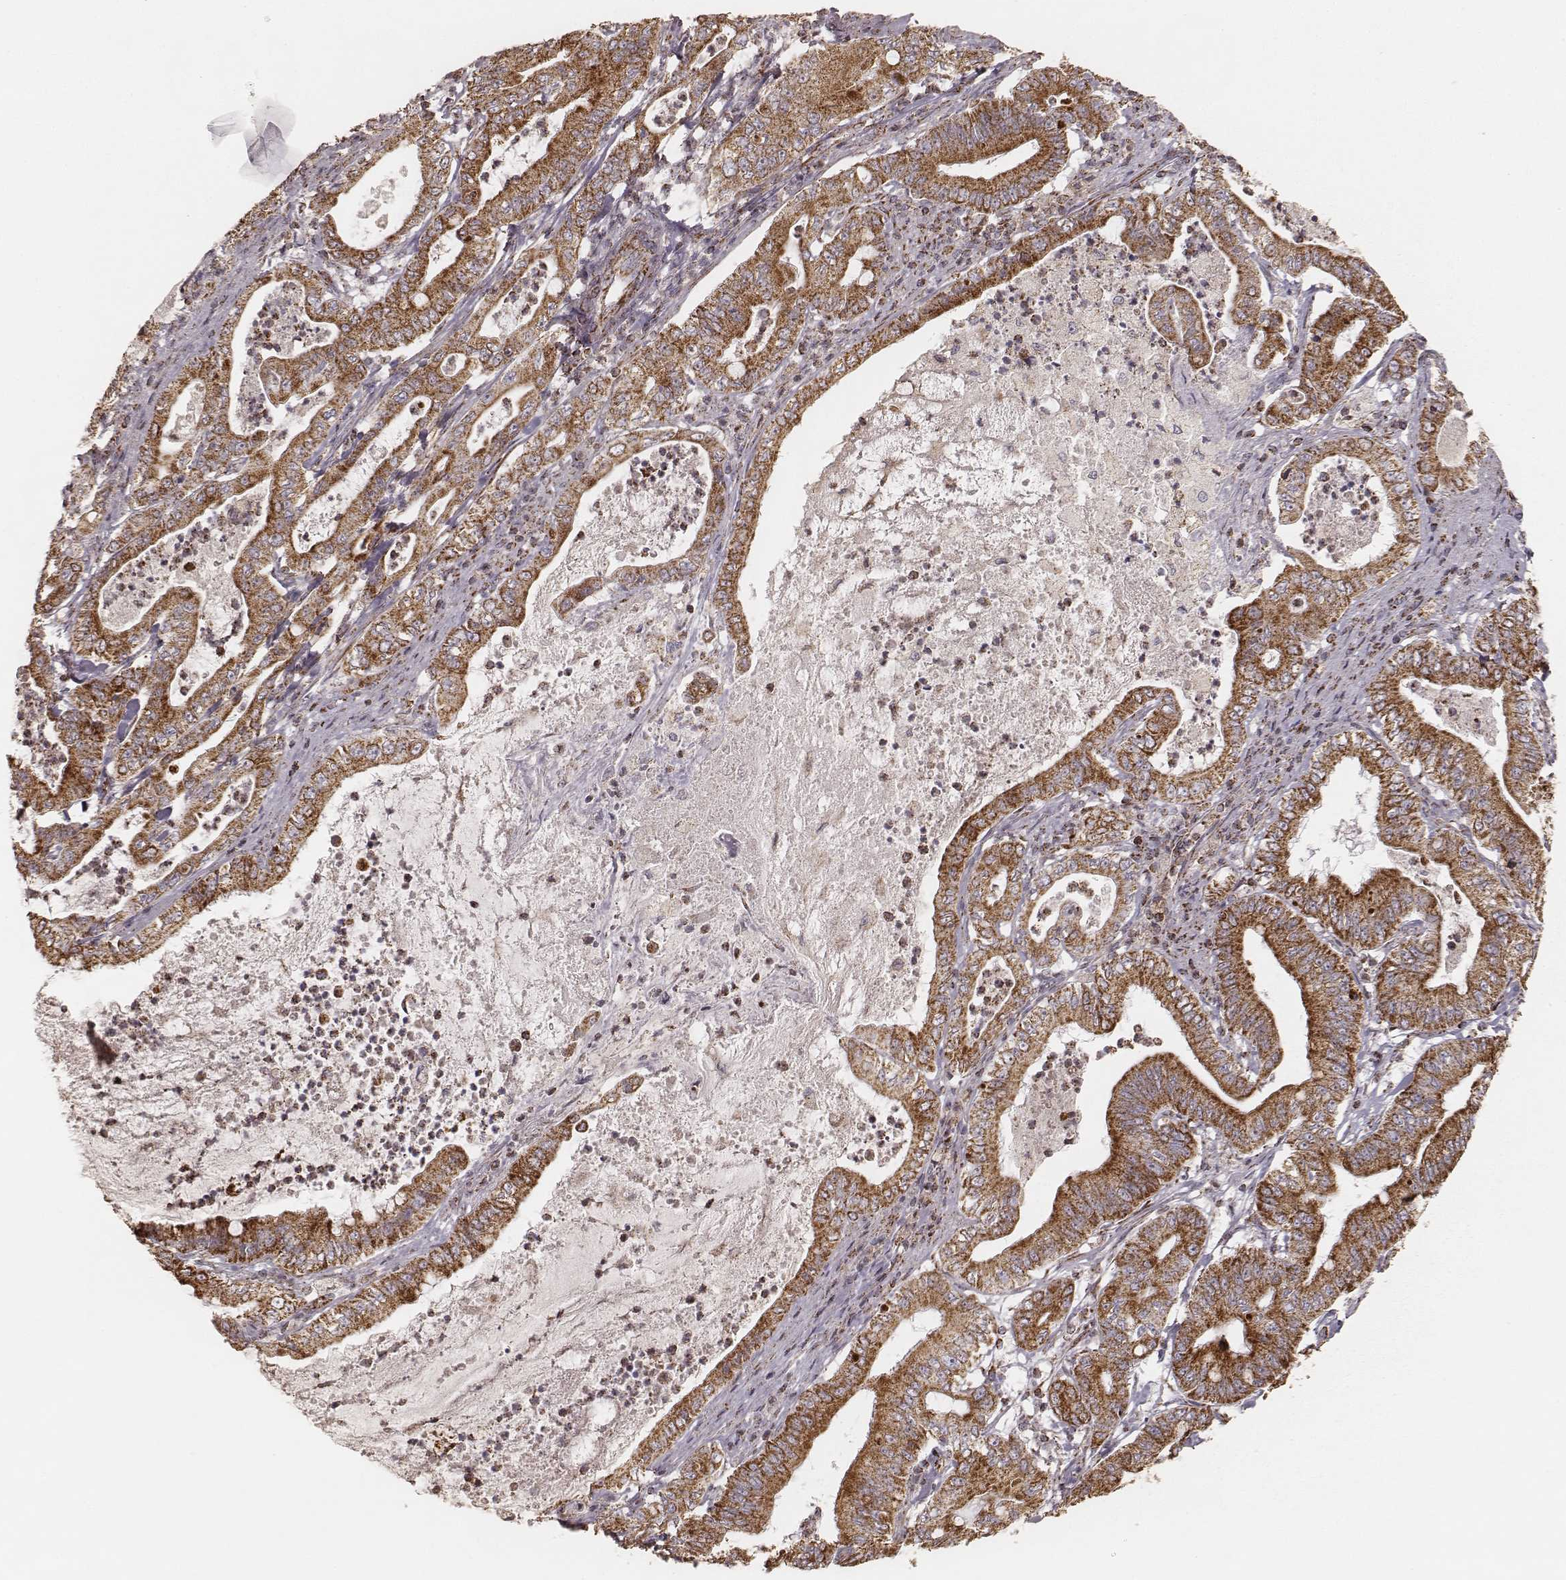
{"staining": {"intensity": "strong", "quantity": ">75%", "location": "cytoplasmic/membranous"}, "tissue": "pancreatic cancer", "cell_type": "Tumor cells", "image_type": "cancer", "snomed": [{"axis": "morphology", "description": "Adenocarcinoma, NOS"}, {"axis": "topography", "description": "Pancreas"}], "caption": "Adenocarcinoma (pancreatic) was stained to show a protein in brown. There is high levels of strong cytoplasmic/membranous positivity in approximately >75% of tumor cells.", "gene": "CS", "patient": {"sex": "male", "age": 71}}